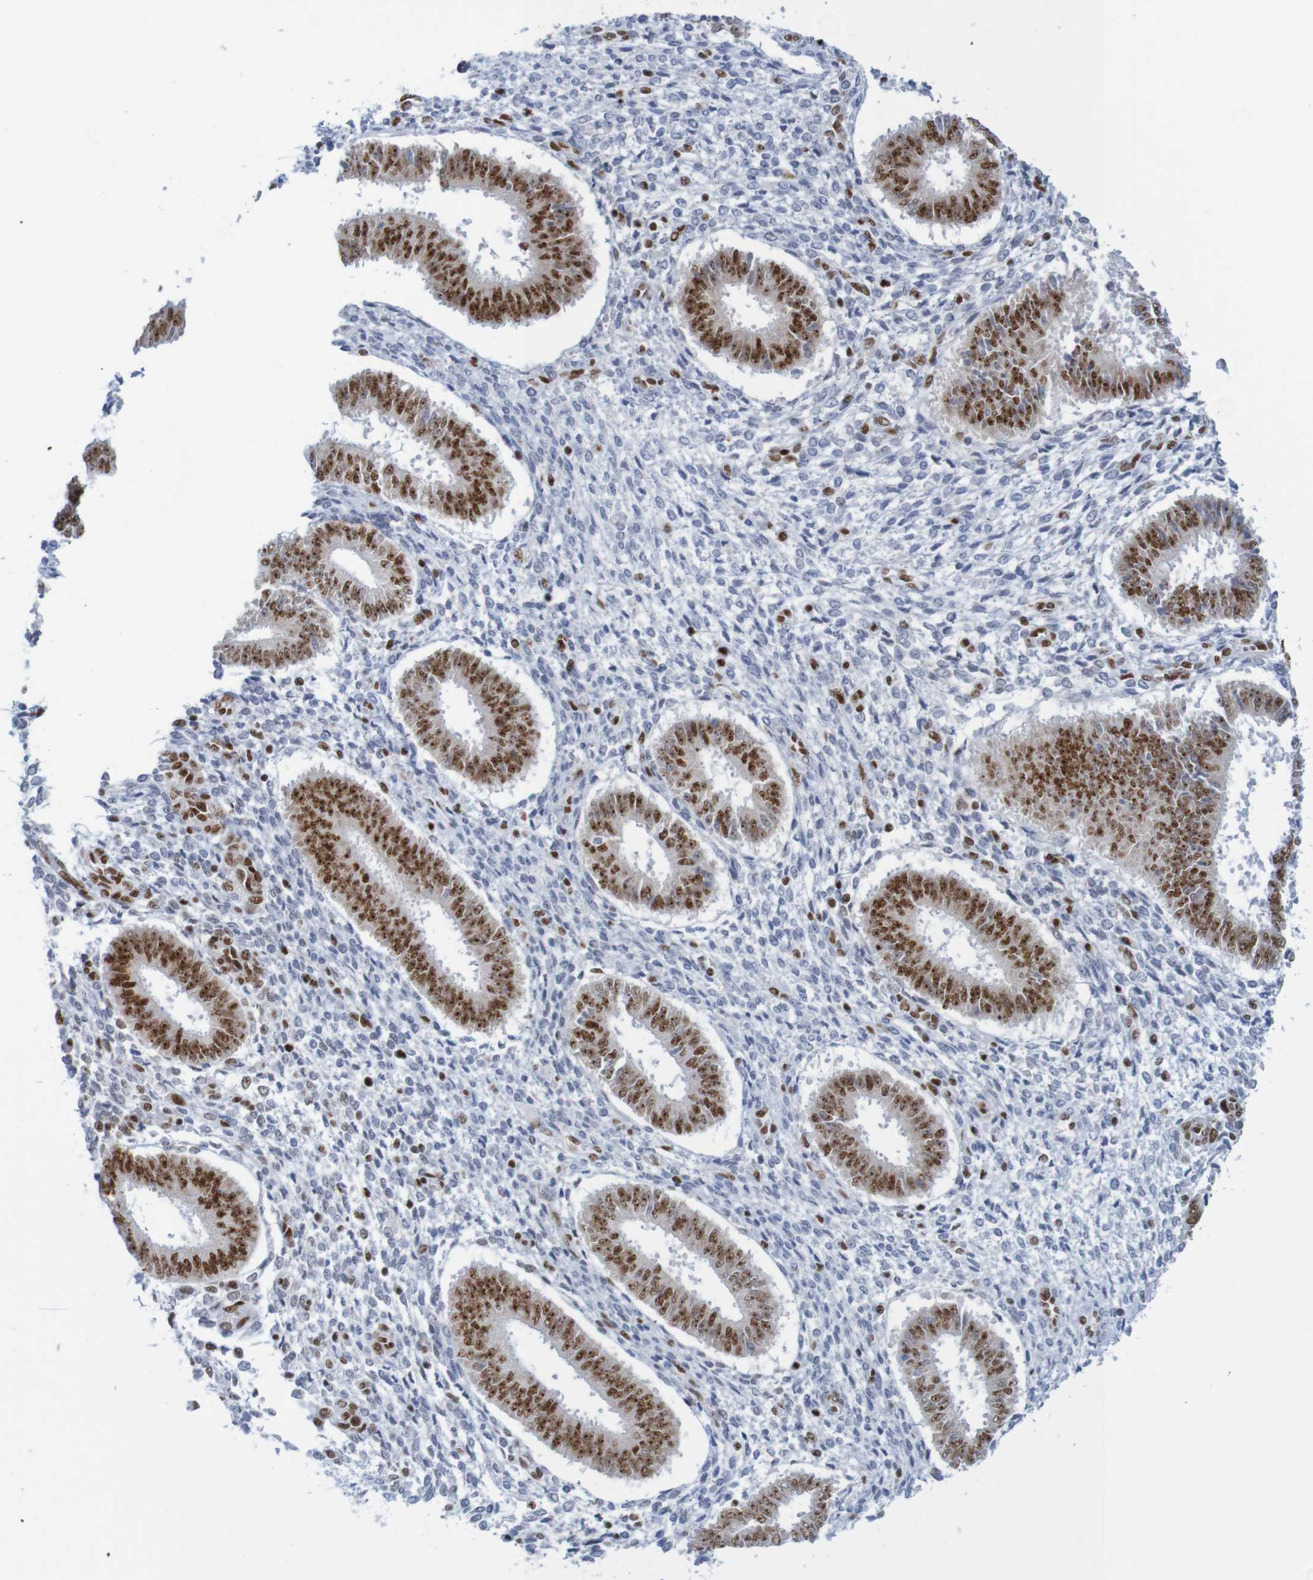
{"staining": {"intensity": "weak", "quantity": "25%-75%", "location": "nuclear"}, "tissue": "endometrium", "cell_type": "Cells in endometrial stroma", "image_type": "normal", "snomed": [{"axis": "morphology", "description": "Normal tissue, NOS"}, {"axis": "topography", "description": "Endometrium"}], "caption": "Human endometrium stained with a brown dye demonstrates weak nuclear positive expression in approximately 25%-75% of cells in endometrial stroma.", "gene": "THRAP3", "patient": {"sex": "female", "age": 35}}